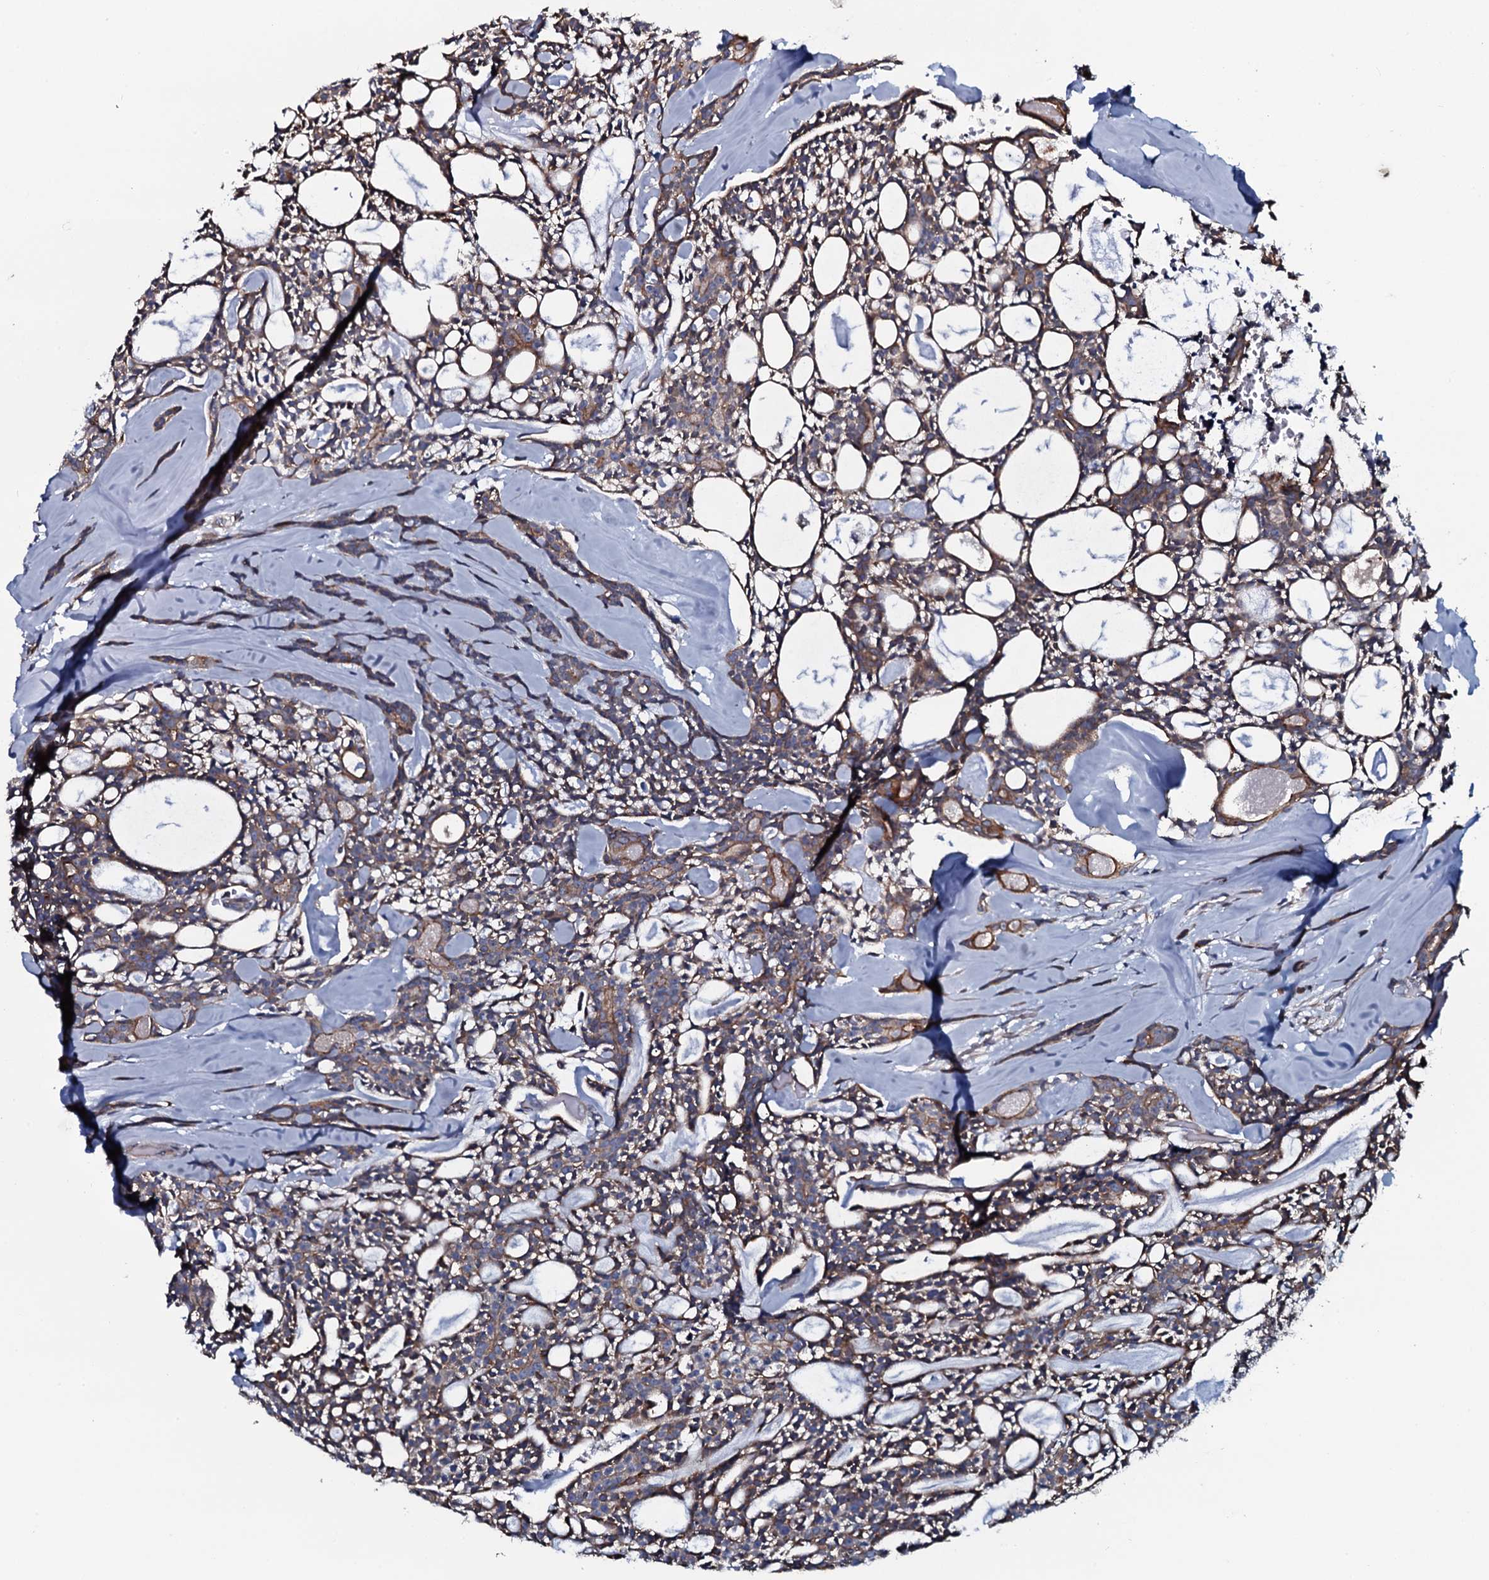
{"staining": {"intensity": "weak", "quantity": ">75%", "location": "cytoplasmic/membranous"}, "tissue": "head and neck cancer", "cell_type": "Tumor cells", "image_type": "cancer", "snomed": [{"axis": "morphology", "description": "Adenocarcinoma, NOS"}, {"axis": "topography", "description": "Salivary gland"}, {"axis": "topography", "description": "Head-Neck"}], "caption": "This histopathology image displays head and neck adenocarcinoma stained with immunohistochemistry to label a protein in brown. The cytoplasmic/membranous of tumor cells show weak positivity for the protein. Nuclei are counter-stained blue.", "gene": "TMEM151A", "patient": {"sex": "male", "age": 55}}